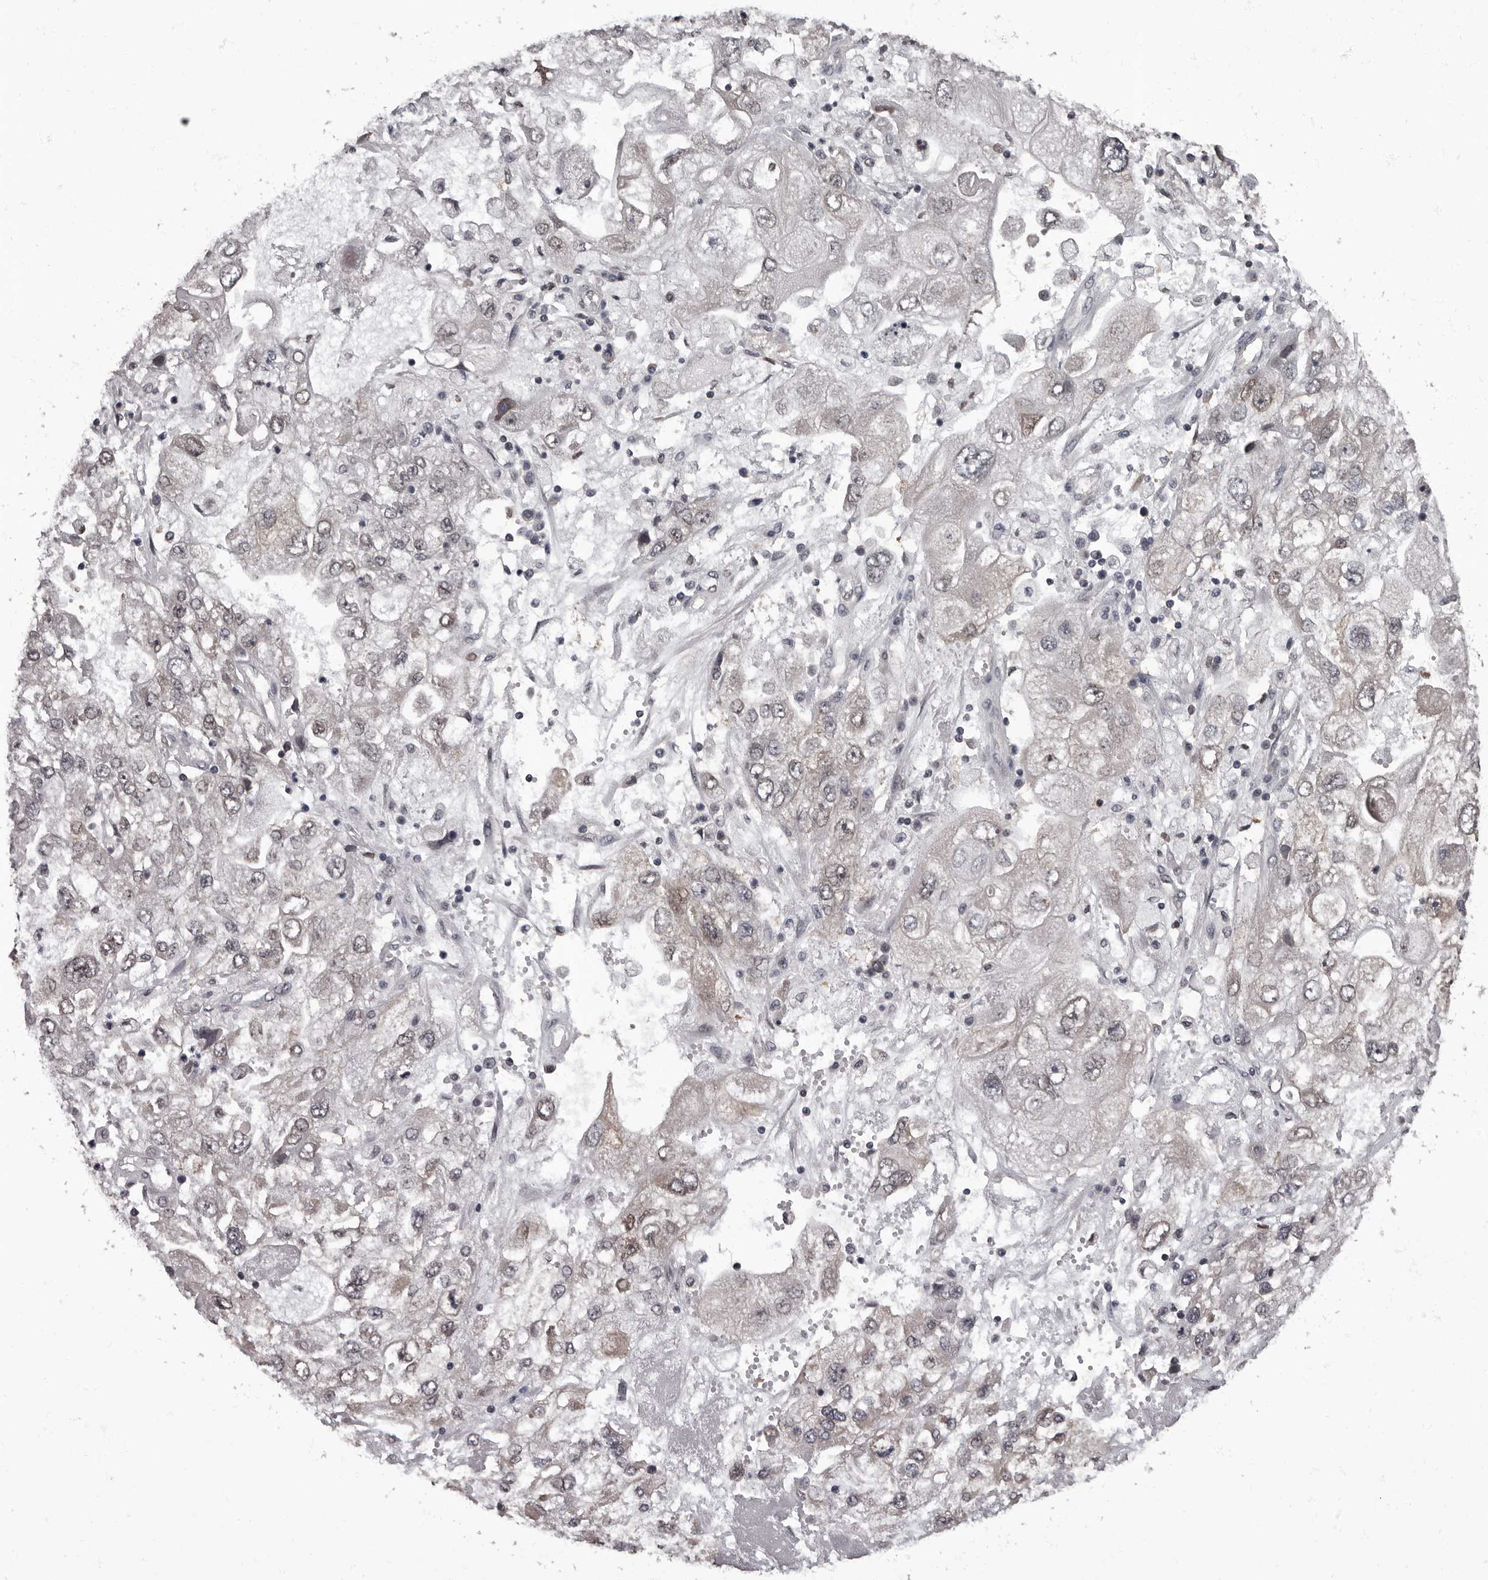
{"staining": {"intensity": "weak", "quantity": ">75%", "location": "cytoplasmic/membranous,nuclear"}, "tissue": "endometrial cancer", "cell_type": "Tumor cells", "image_type": "cancer", "snomed": [{"axis": "morphology", "description": "Adenocarcinoma, NOS"}, {"axis": "topography", "description": "Endometrium"}], "caption": "Immunohistochemistry (IHC) of adenocarcinoma (endometrial) demonstrates low levels of weak cytoplasmic/membranous and nuclear expression in about >75% of tumor cells. (Stains: DAB (3,3'-diaminobenzidine) in brown, nuclei in blue, Microscopy: brightfield microscopy at high magnification).", "gene": "C1orf50", "patient": {"sex": "female", "age": 49}}